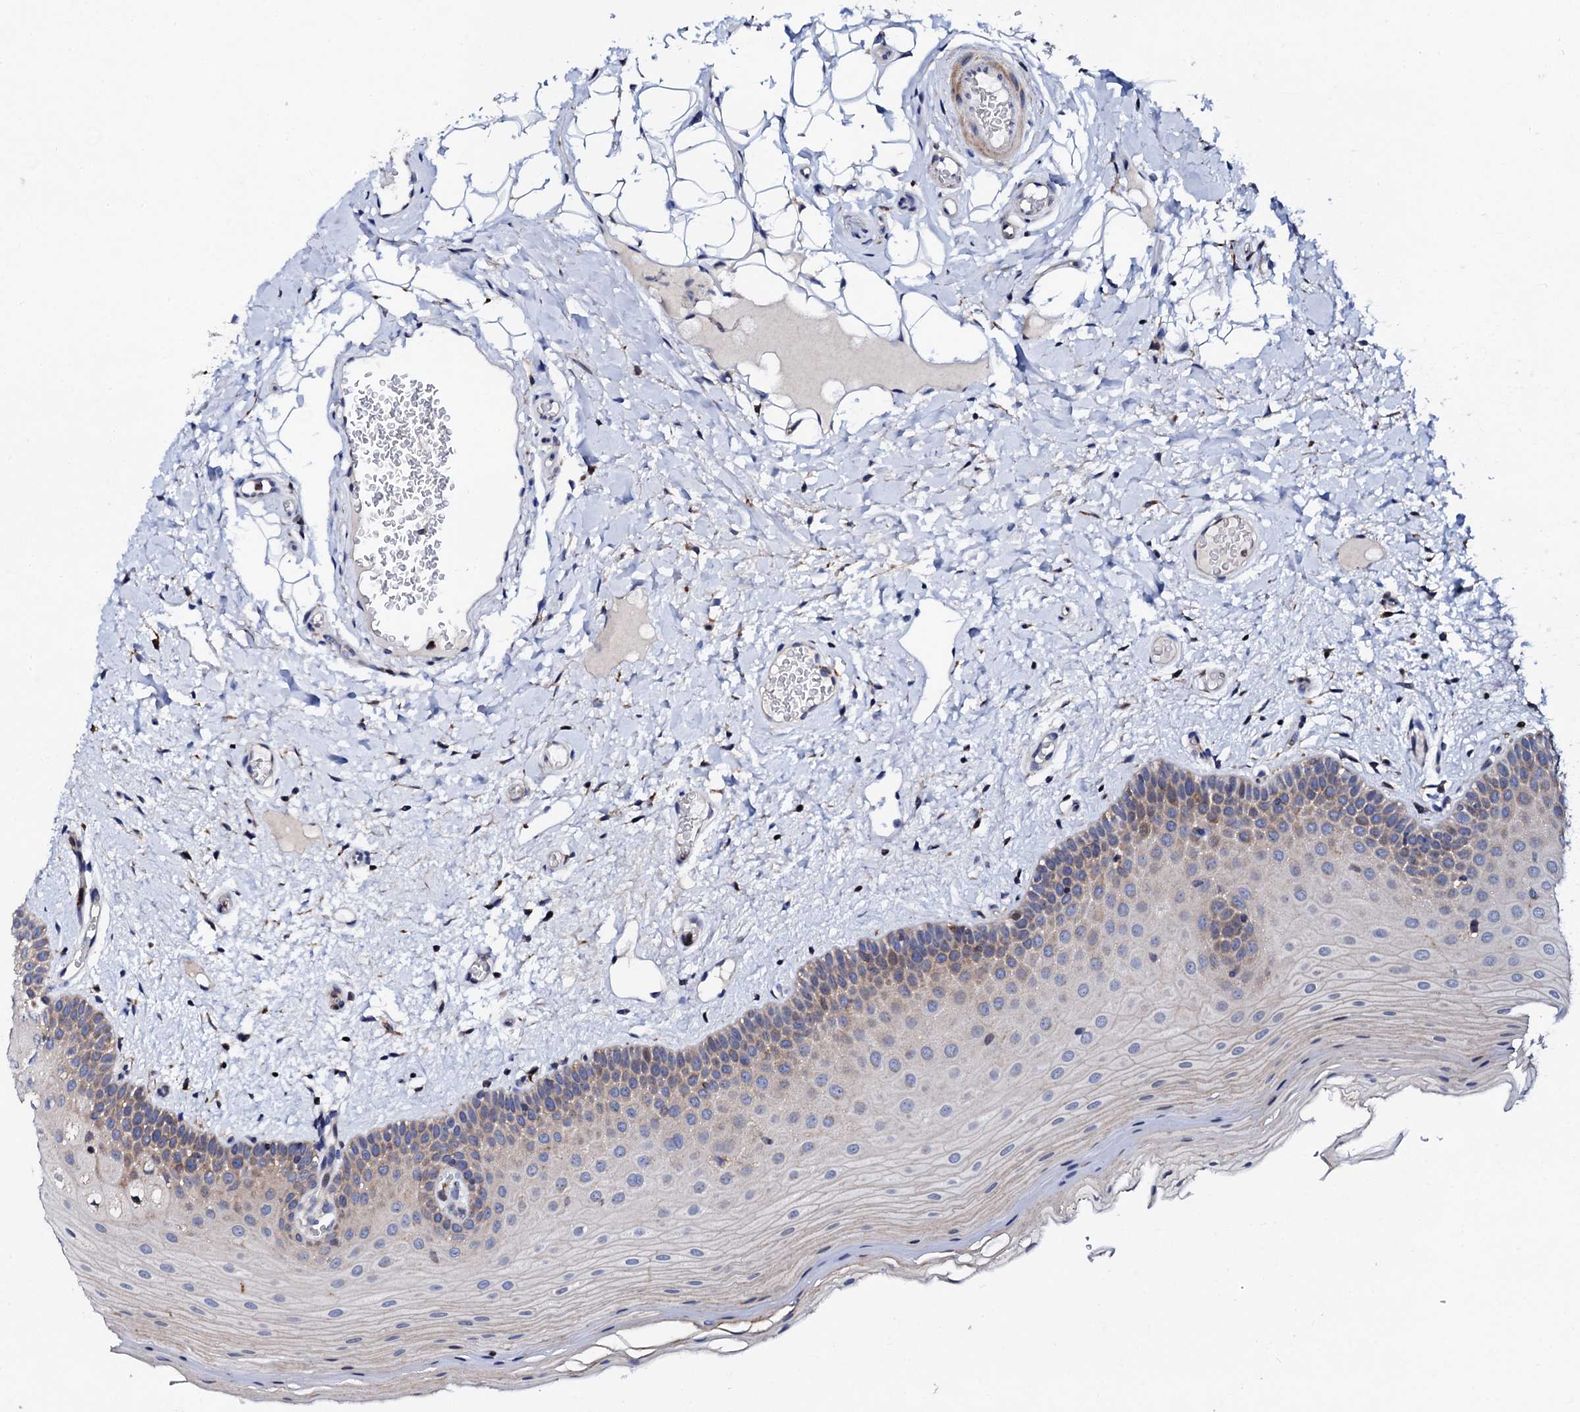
{"staining": {"intensity": "weak", "quantity": "25%-75%", "location": "cytoplasmic/membranous"}, "tissue": "oral mucosa", "cell_type": "Squamous epithelial cells", "image_type": "normal", "snomed": [{"axis": "morphology", "description": "Normal tissue, NOS"}, {"axis": "topography", "description": "Oral tissue"}, {"axis": "topography", "description": "Tounge, NOS"}], "caption": "Benign oral mucosa shows weak cytoplasmic/membranous expression in about 25%-75% of squamous epithelial cells.", "gene": "TCIRG1", "patient": {"sex": "male", "age": 47}}